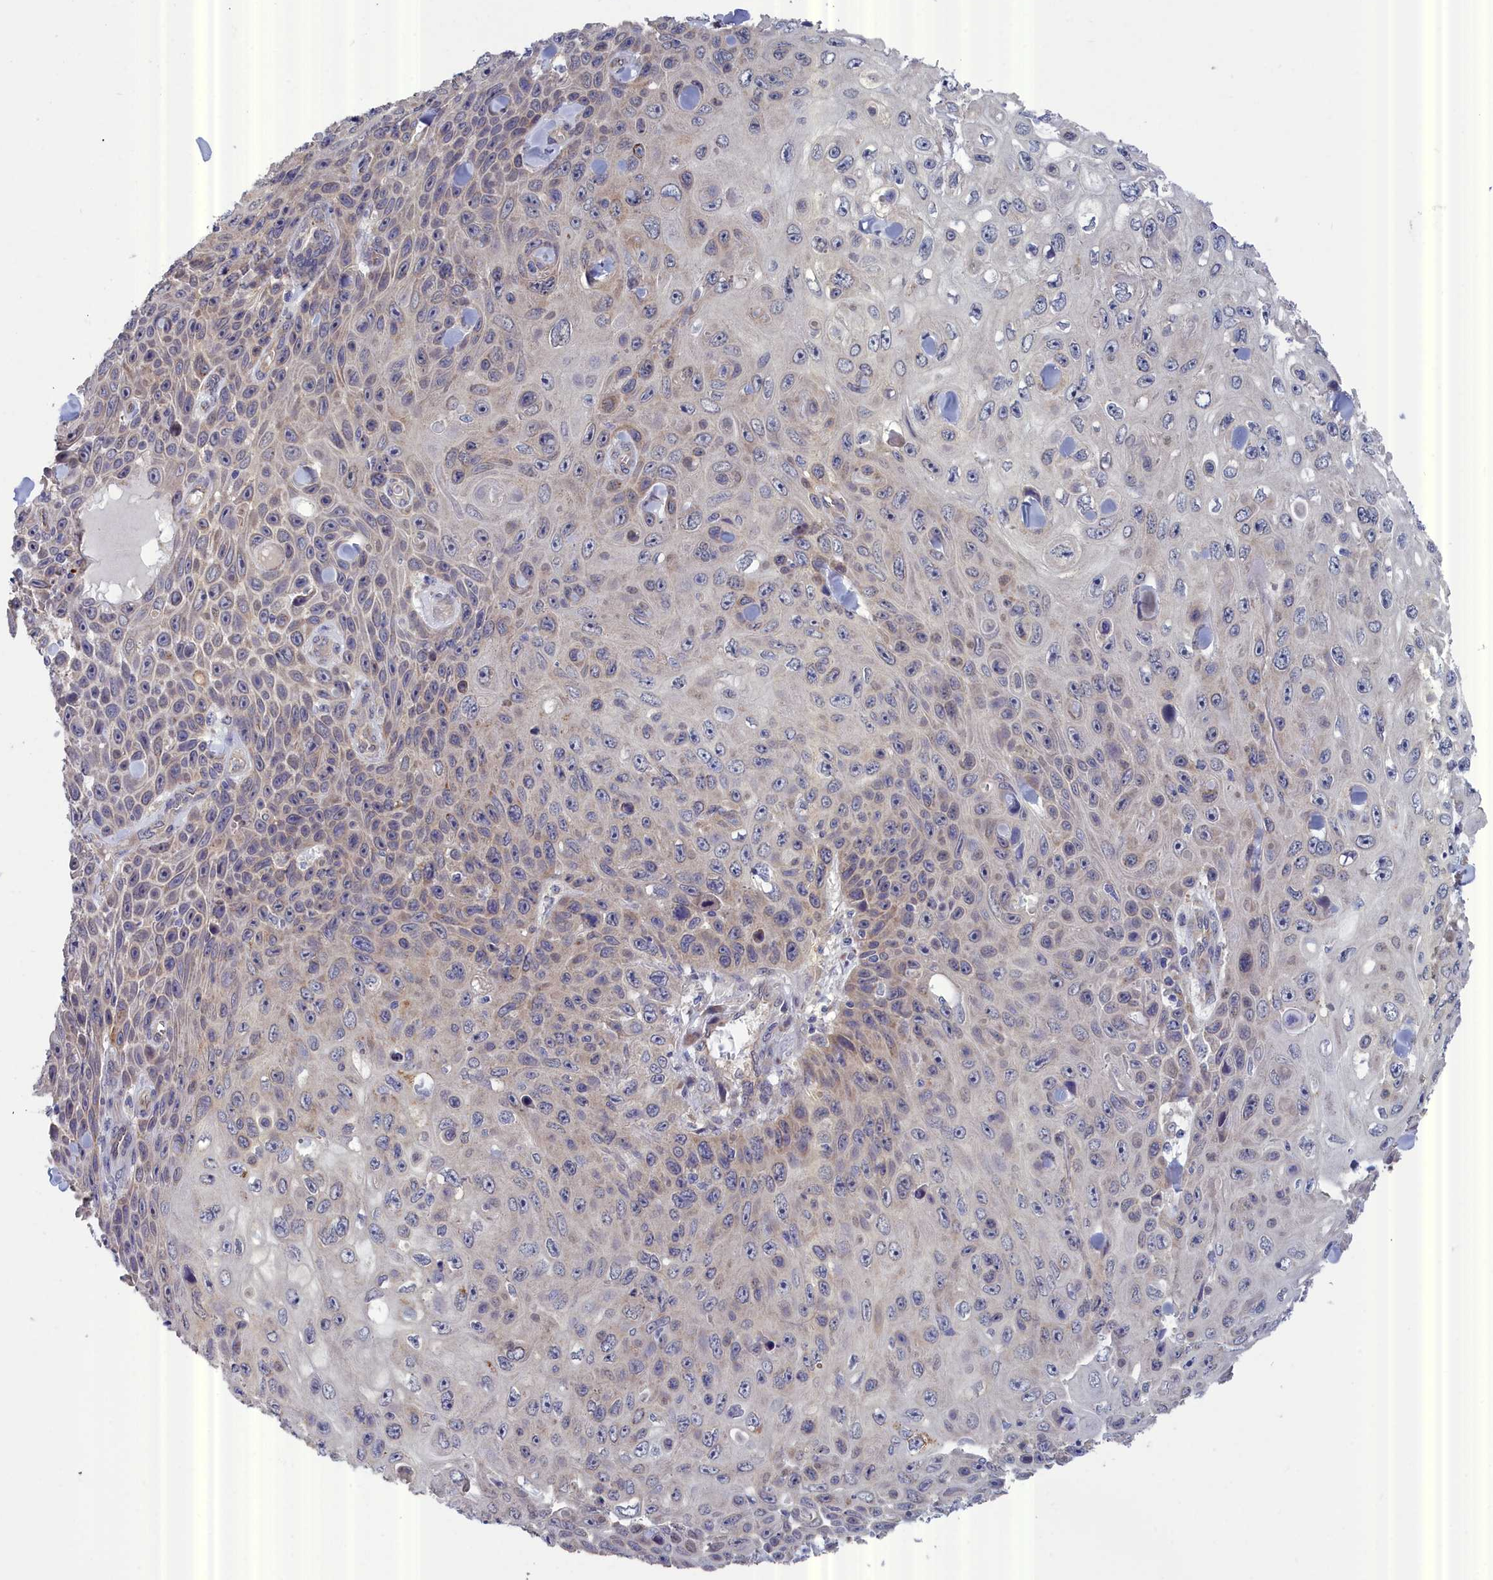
{"staining": {"intensity": "negative", "quantity": "none", "location": "none"}, "tissue": "skin cancer", "cell_type": "Tumor cells", "image_type": "cancer", "snomed": [{"axis": "morphology", "description": "Squamous cell carcinoma, NOS"}, {"axis": "topography", "description": "Skin"}], "caption": "Tumor cells are negative for protein expression in human skin cancer. The staining is performed using DAB brown chromogen with nuclei counter-stained in using hematoxylin.", "gene": "RDX", "patient": {"sex": "male", "age": 82}}